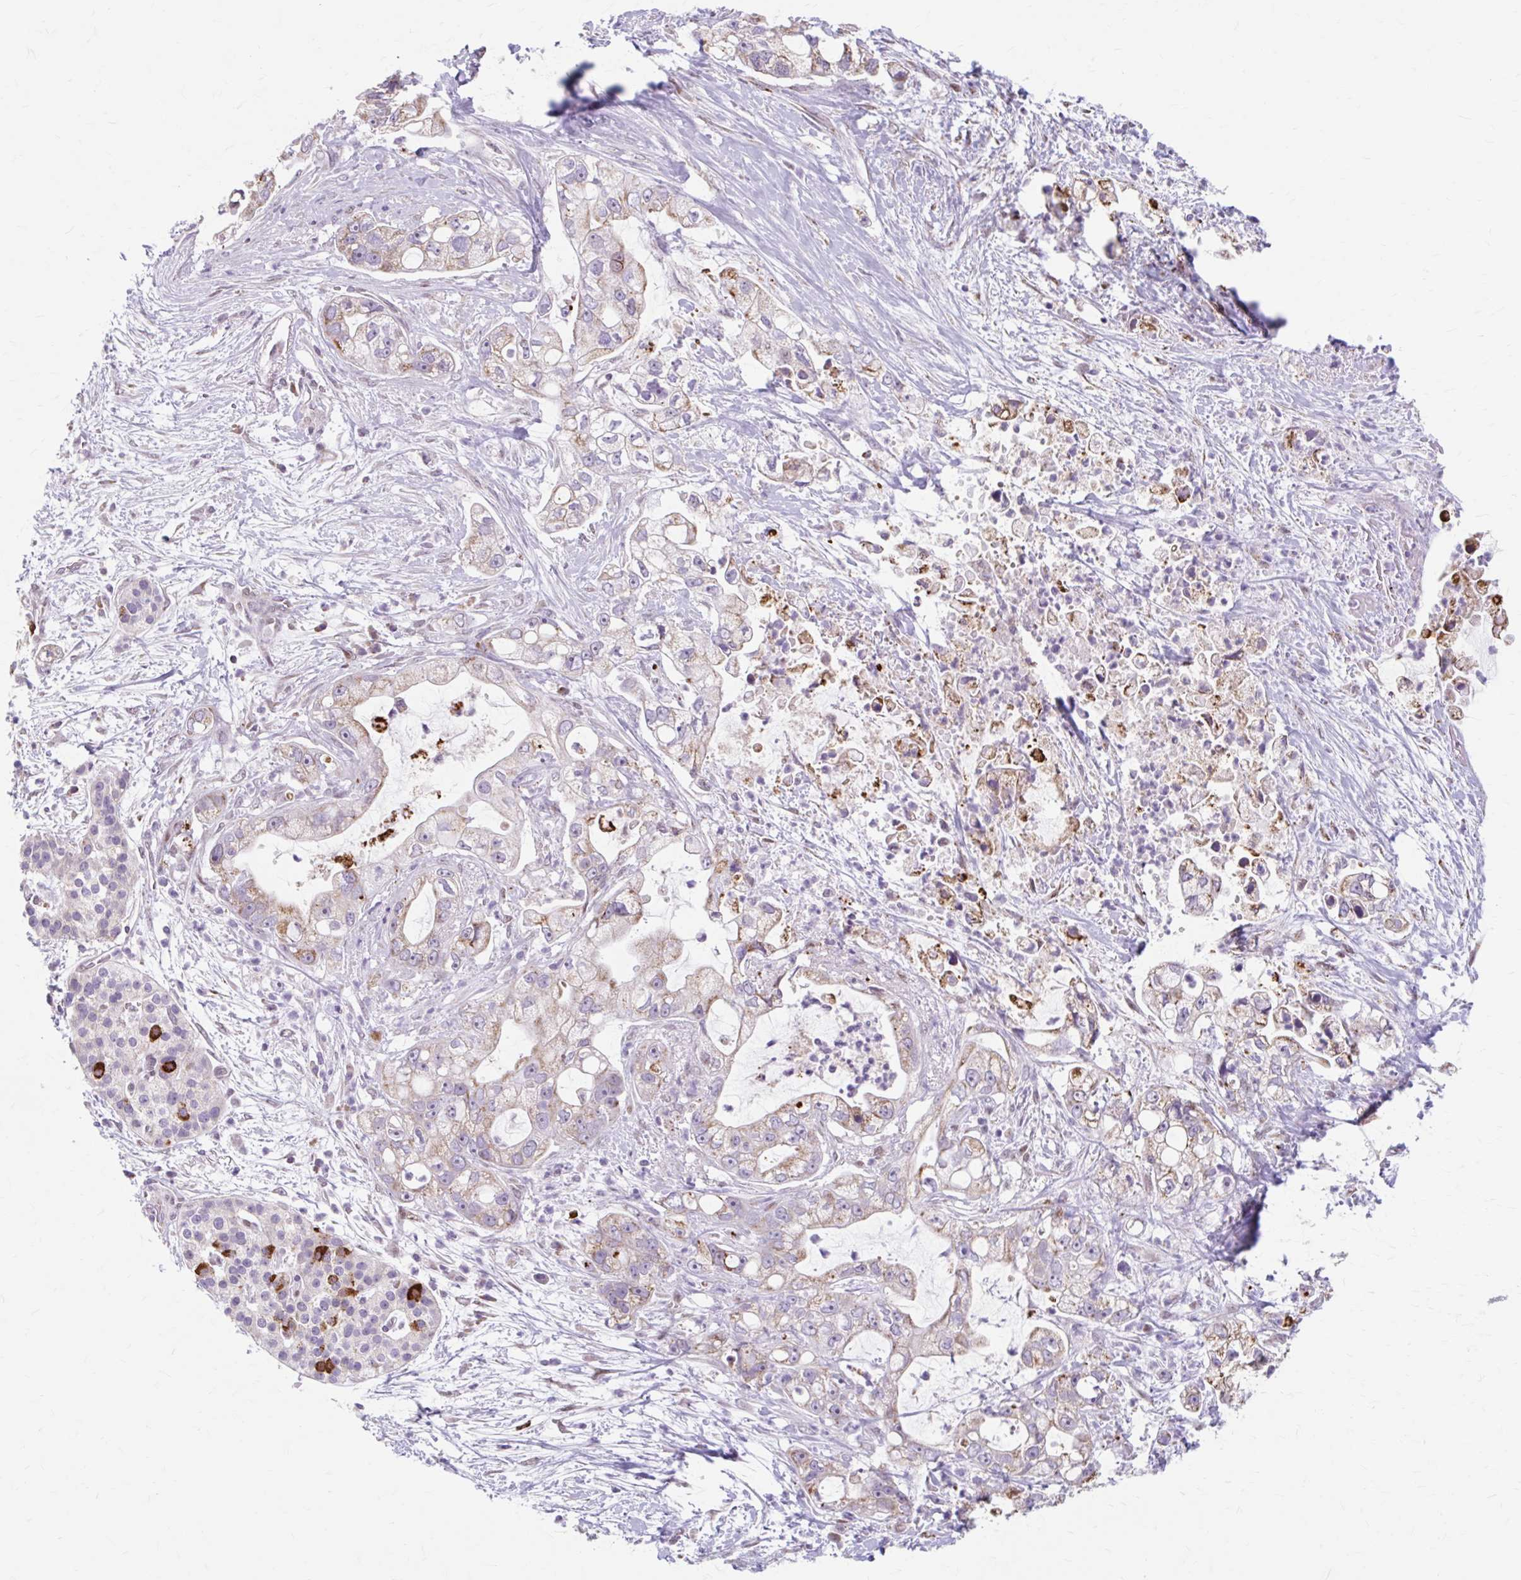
{"staining": {"intensity": "weak", "quantity": "25%-75%", "location": "cytoplasmic/membranous"}, "tissue": "pancreatic cancer", "cell_type": "Tumor cells", "image_type": "cancer", "snomed": [{"axis": "morphology", "description": "Adenocarcinoma, NOS"}, {"axis": "topography", "description": "Pancreas"}], "caption": "A photomicrograph of pancreatic cancer (adenocarcinoma) stained for a protein reveals weak cytoplasmic/membranous brown staining in tumor cells.", "gene": "BEAN1", "patient": {"sex": "female", "age": 69}}